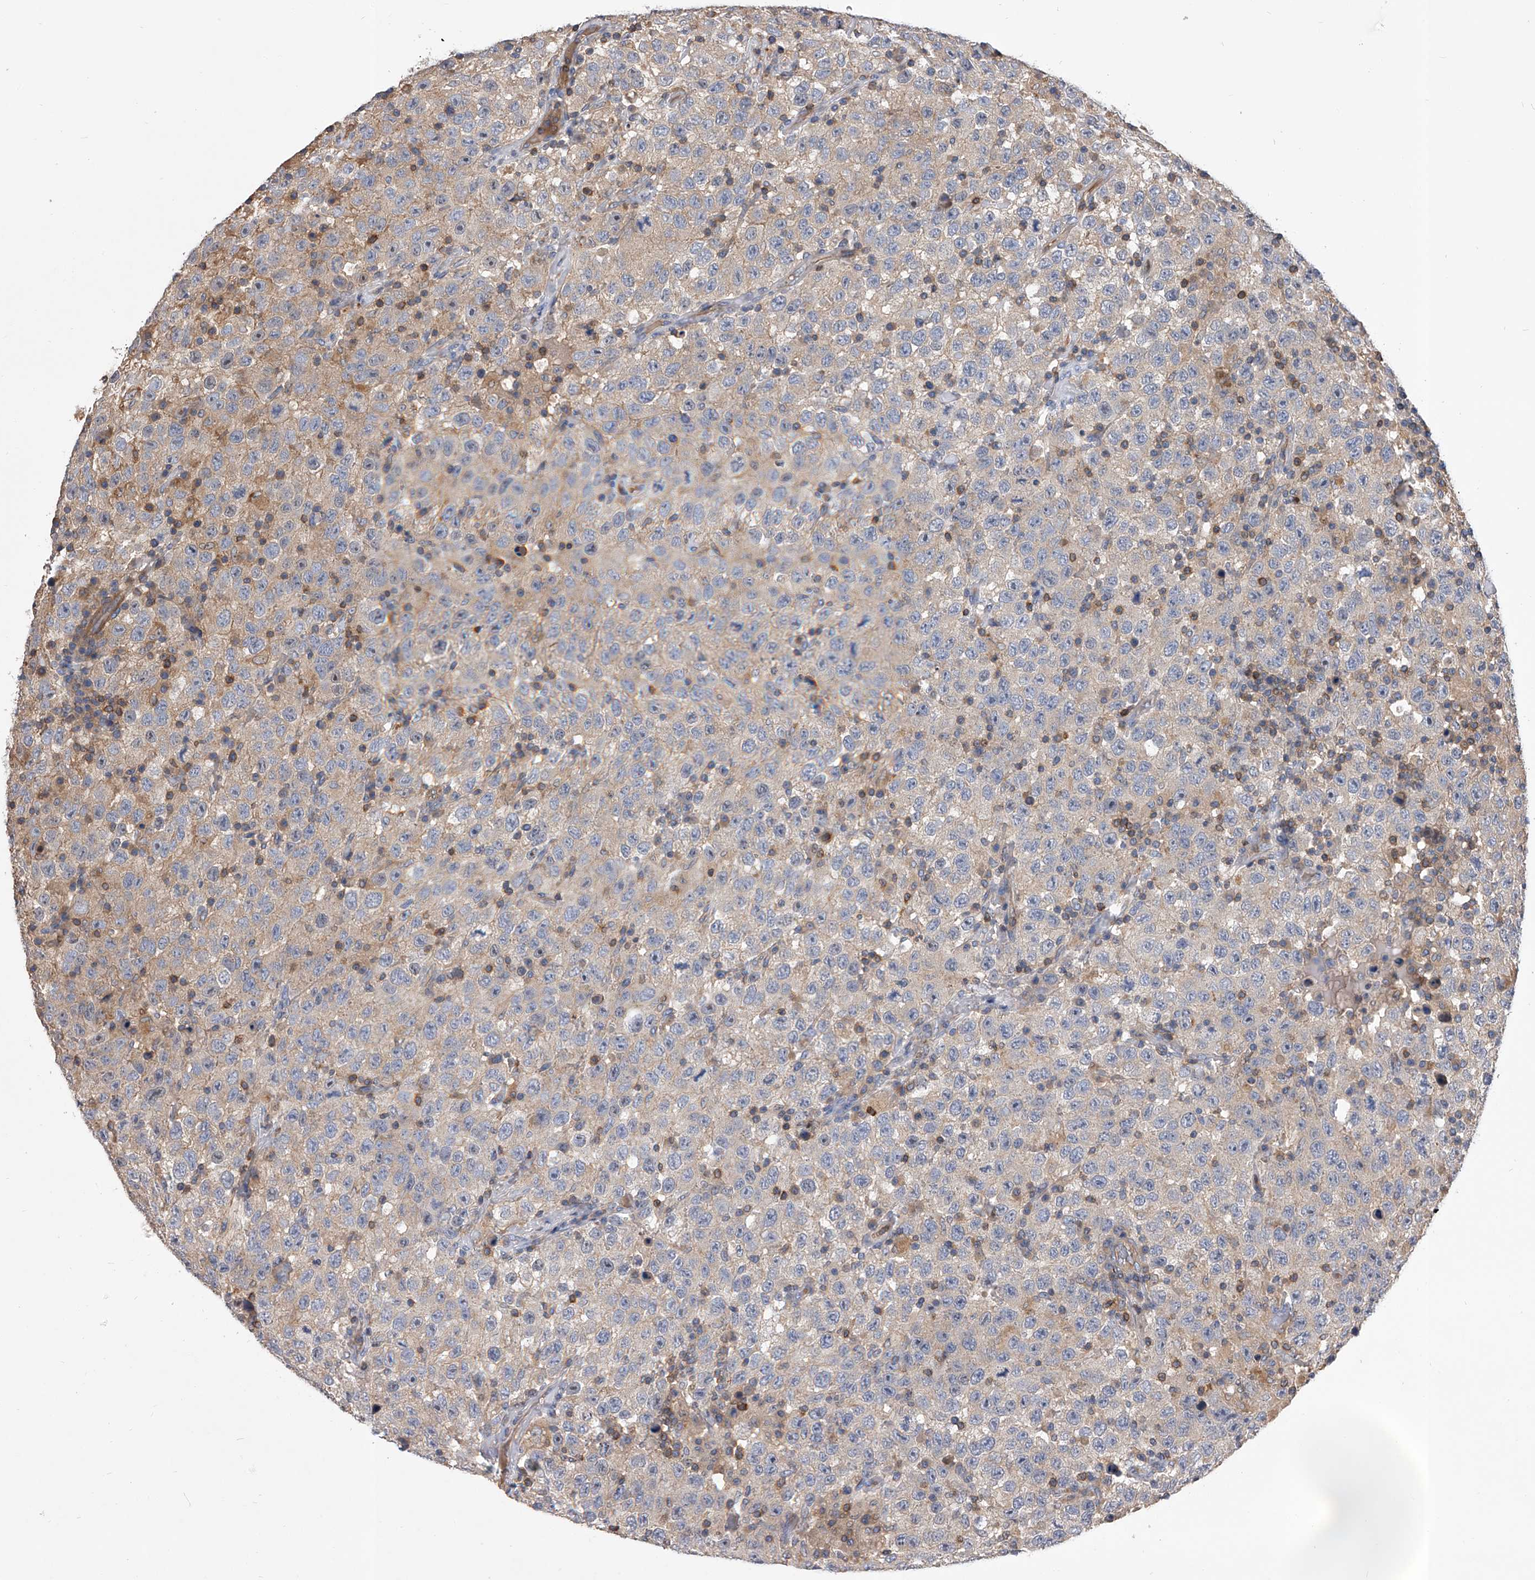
{"staining": {"intensity": "weak", "quantity": "25%-75%", "location": "cytoplasmic/membranous"}, "tissue": "testis cancer", "cell_type": "Tumor cells", "image_type": "cancer", "snomed": [{"axis": "morphology", "description": "Seminoma, NOS"}, {"axis": "topography", "description": "Testis"}], "caption": "Immunohistochemical staining of testis seminoma demonstrates low levels of weak cytoplasmic/membranous protein staining in about 25%-75% of tumor cells.", "gene": "CUL7", "patient": {"sex": "male", "age": 41}}